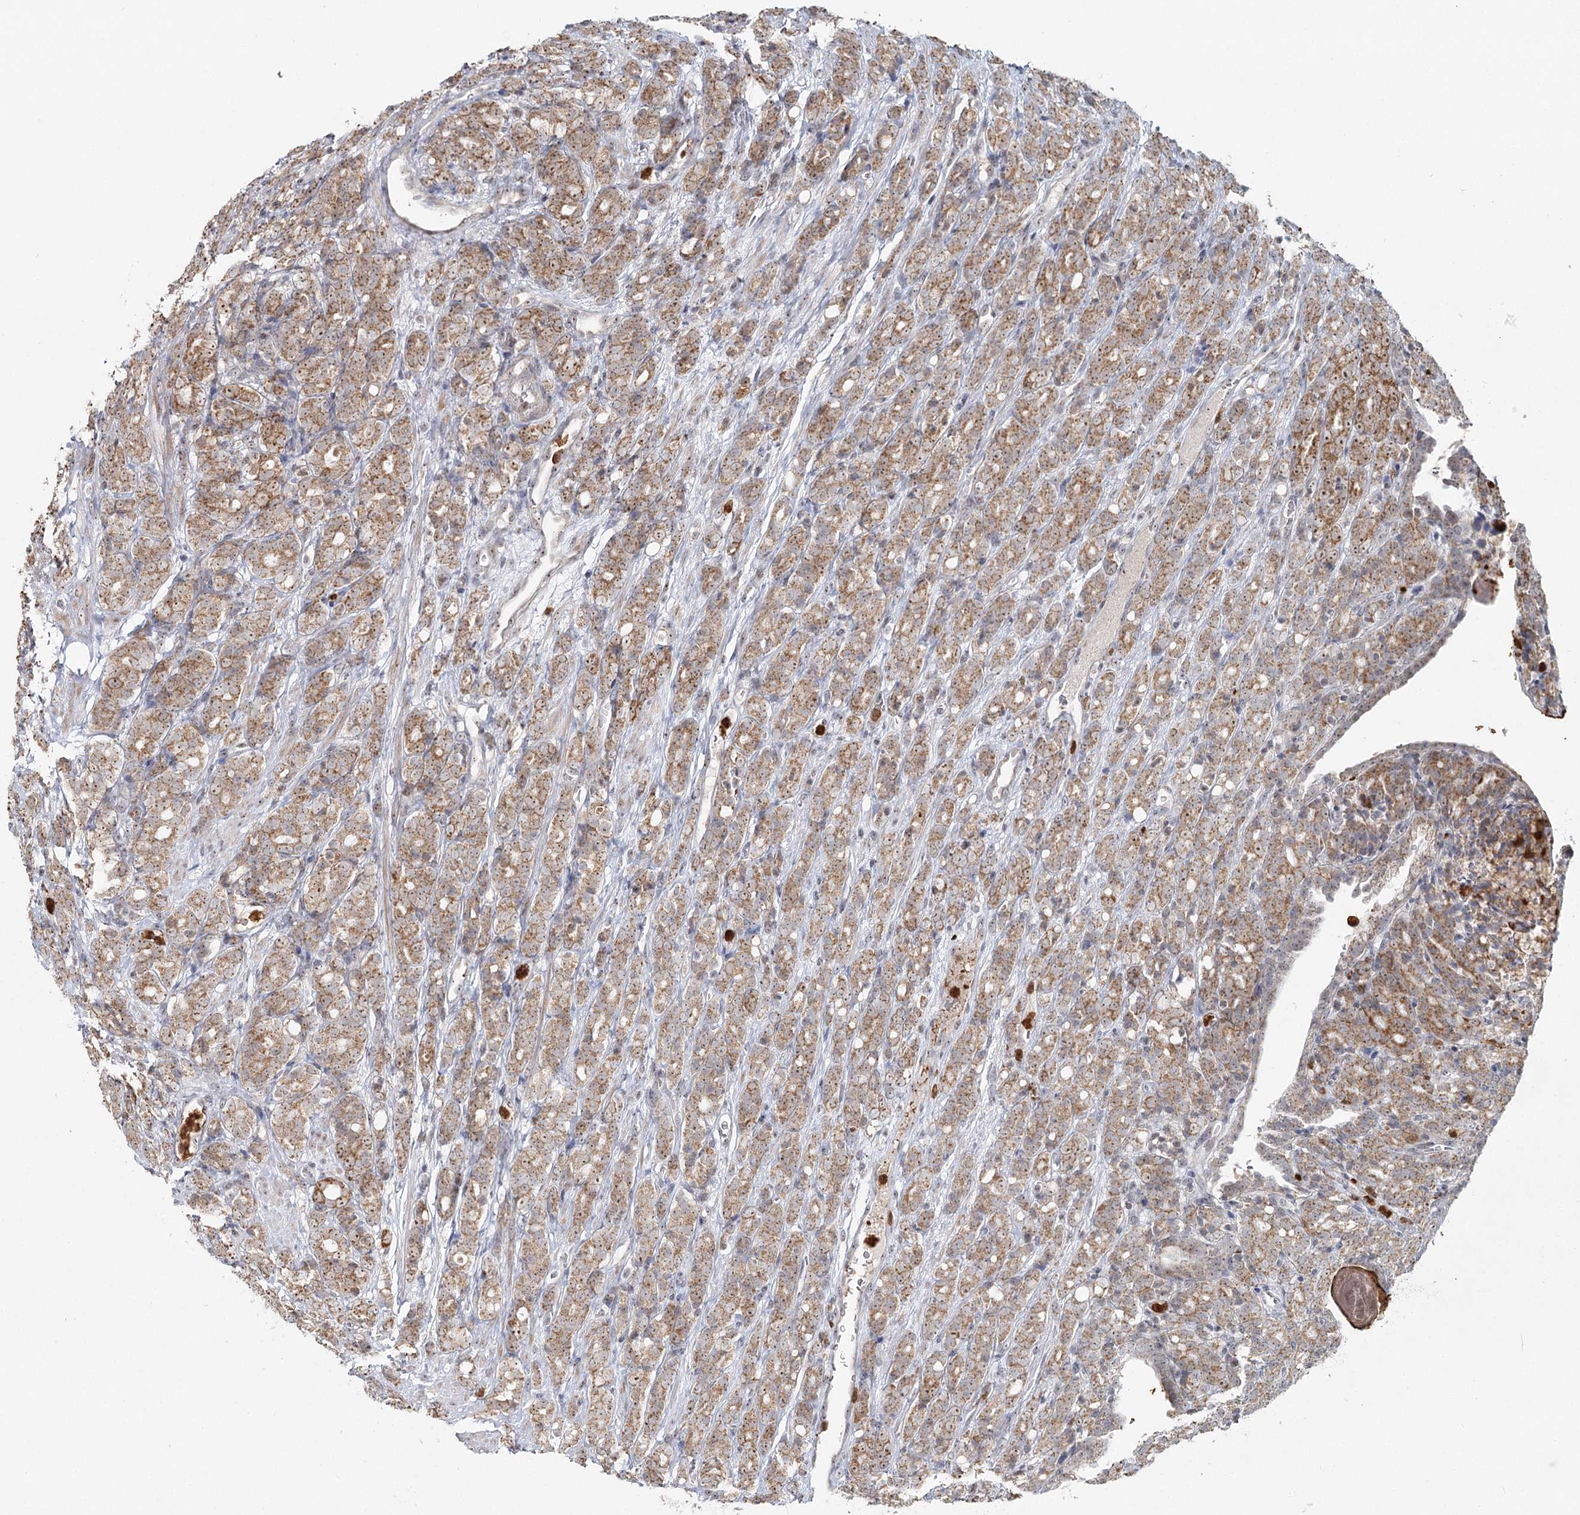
{"staining": {"intensity": "moderate", "quantity": ">75%", "location": "cytoplasmic/membranous,nuclear"}, "tissue": "prostate cancer", "cell_type": "Tumor cells", "image_type": "cancer", "snomed": [{"axis": "morphology", "description": "Adenocarcinoma, High grade"}, {"axis": "topography", "description": "Prostate"}], "caption": "Prostate cancer stained with DAB (3,3'-diaminobenzidine) IHC shows medium levels of moderate cytoplasmic/membranous and nuclear staining in about >75% of tumor cells.", "gene": "ATAD1", "patient": {"sex": "male", "age": 62}}